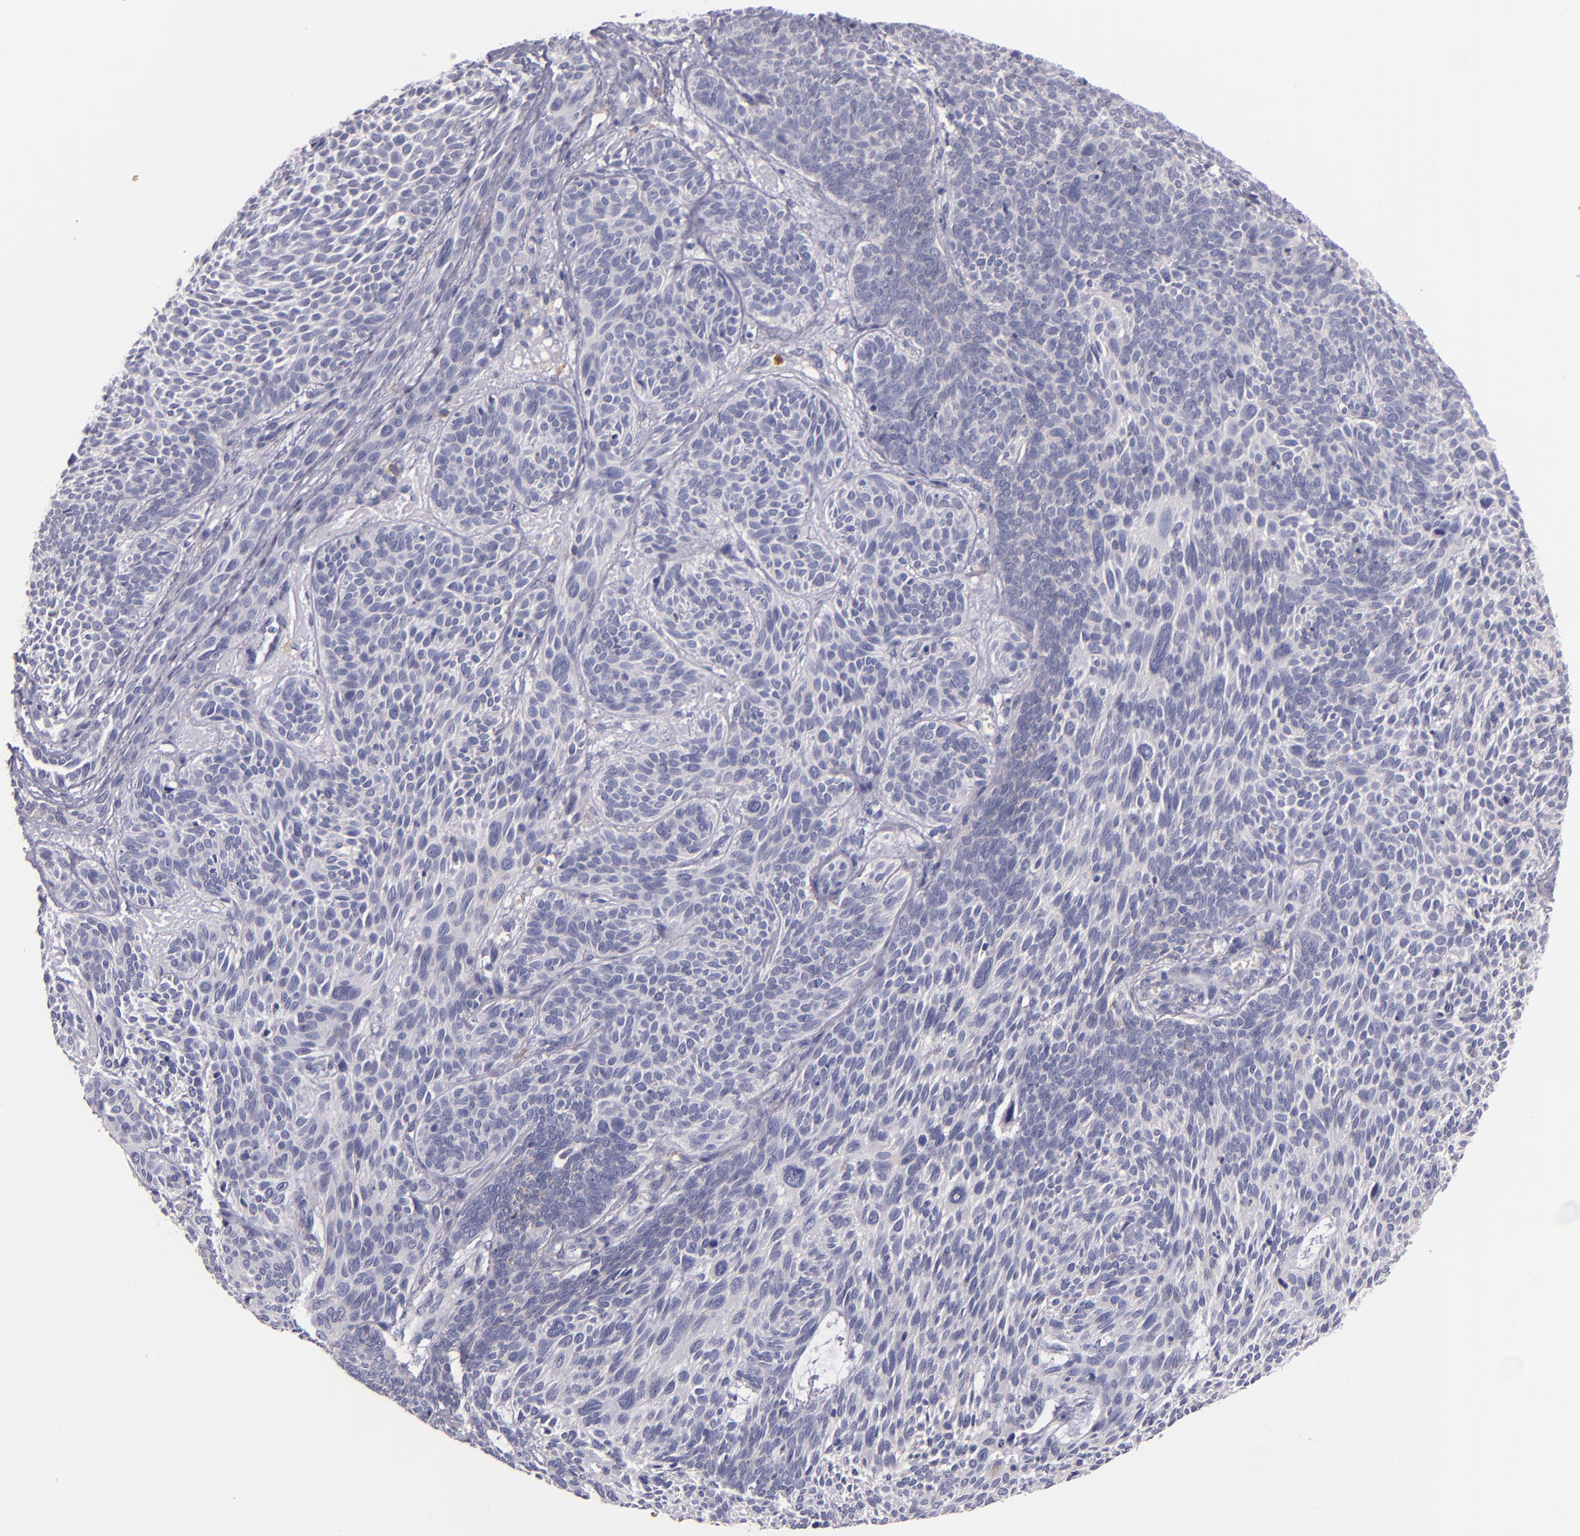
{"staining": {"intensity": "negative", "quantity": "none", "location": "none"}, "tissue": "skin cancer", "cell_type": "Tumor cells", "image_type": "cancer", "snomed": [{"axis": "morphology", "description": "Basal cell carcinoma"}, {"axis": "topography", "description": "Skin"}], "caption": "IHC image of human basal cell carcinoma (skin) stained for a protein (brown), which displays no expression in tumor cells.", "gene": "C5AR1", "patient": {"sex": "male", "age": 84}}